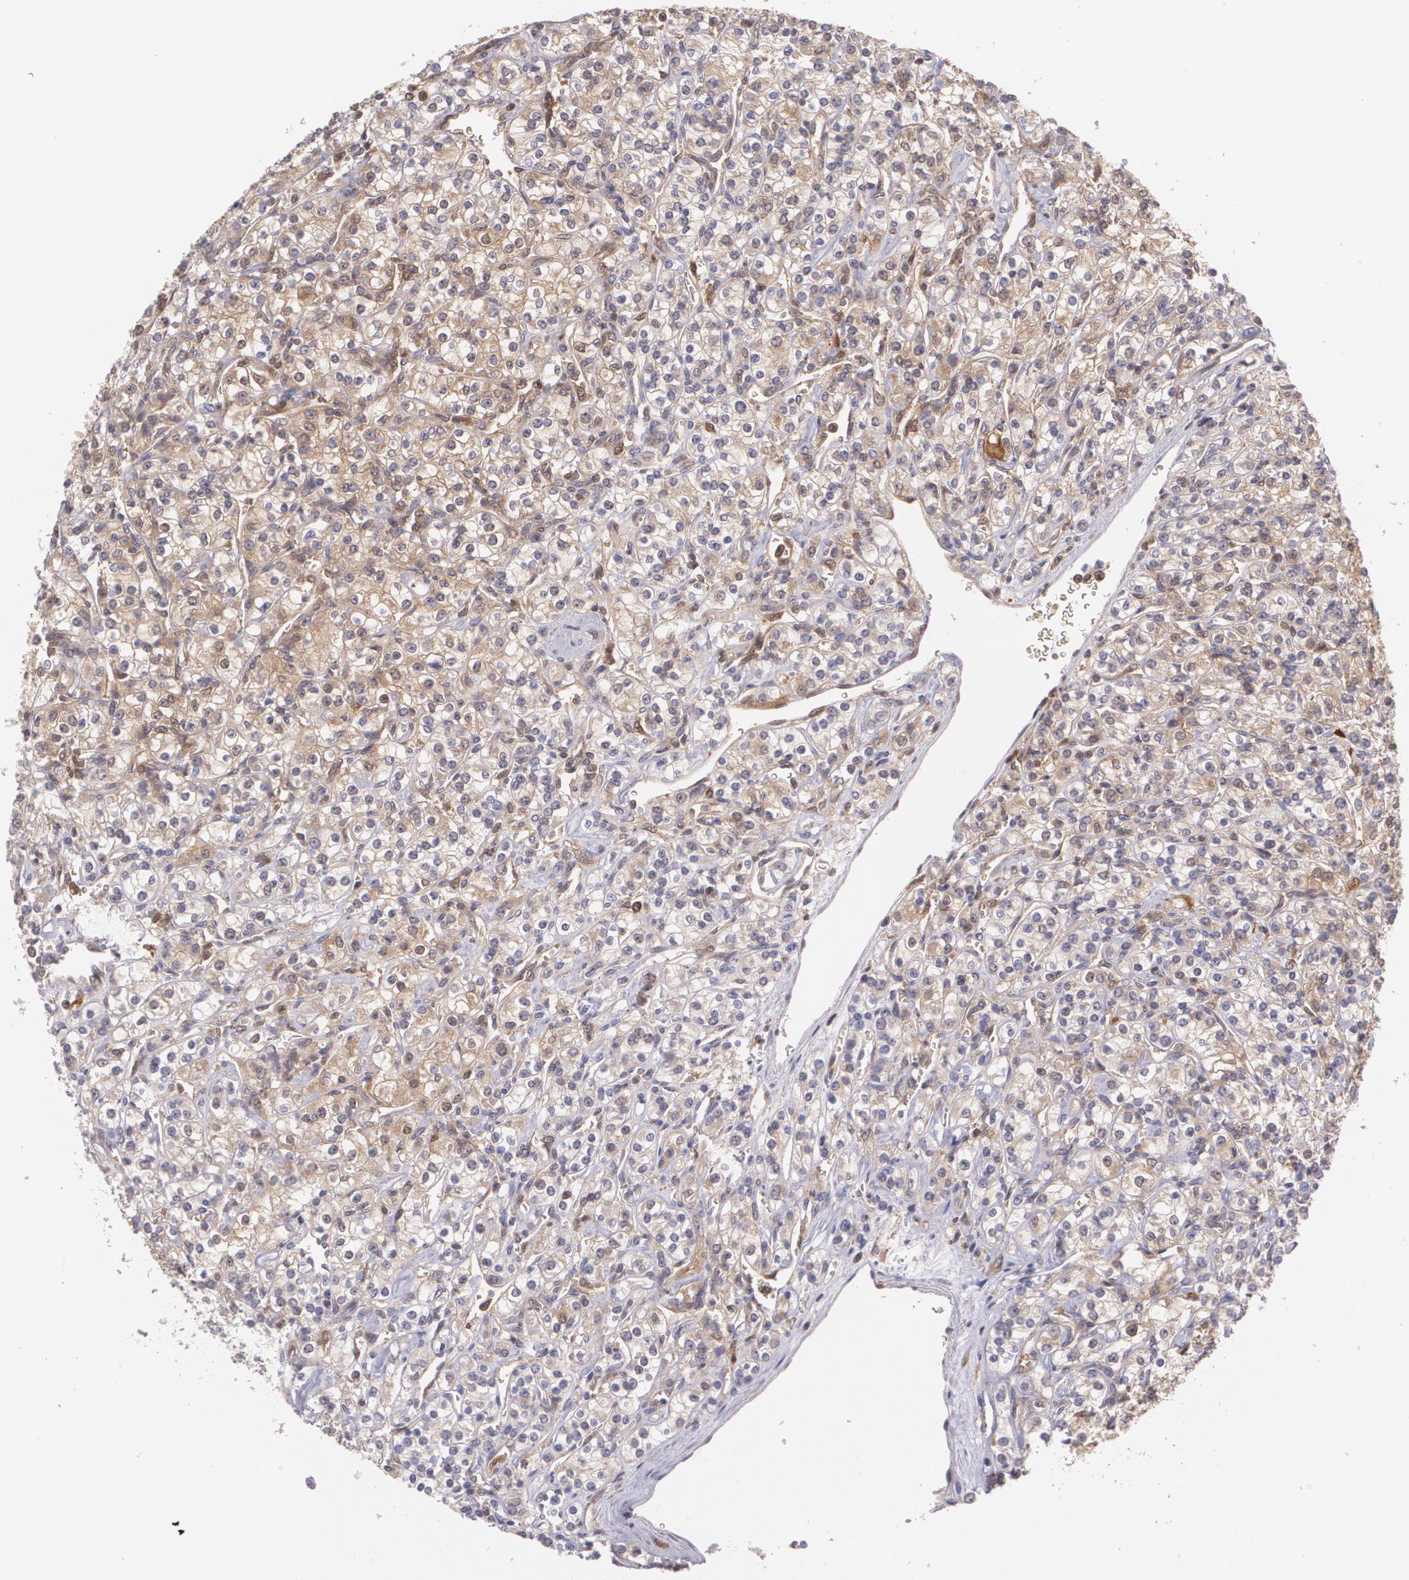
{"staining": {"intensity": "weak", "quantity": ">75%", "location": "cytoplasmic/membranous"}, "tissue": "renal cancer", "cell_type": "Tumor cells", "image_type": "cancer", "snomed": [{"axis": "morphology", "description": "Adenocarcinoma, NOS"}, {"axis": "topography", "description": "Kidney"}], "caption": "This is a micrograph of immunohistochemistry staining of renal adenocarcinoma, which shows weak expression in the cytoplasmic/membranous of tumor cells.", "gene": "HSPH1", "patient": {"sex": "male", "age": 77}}